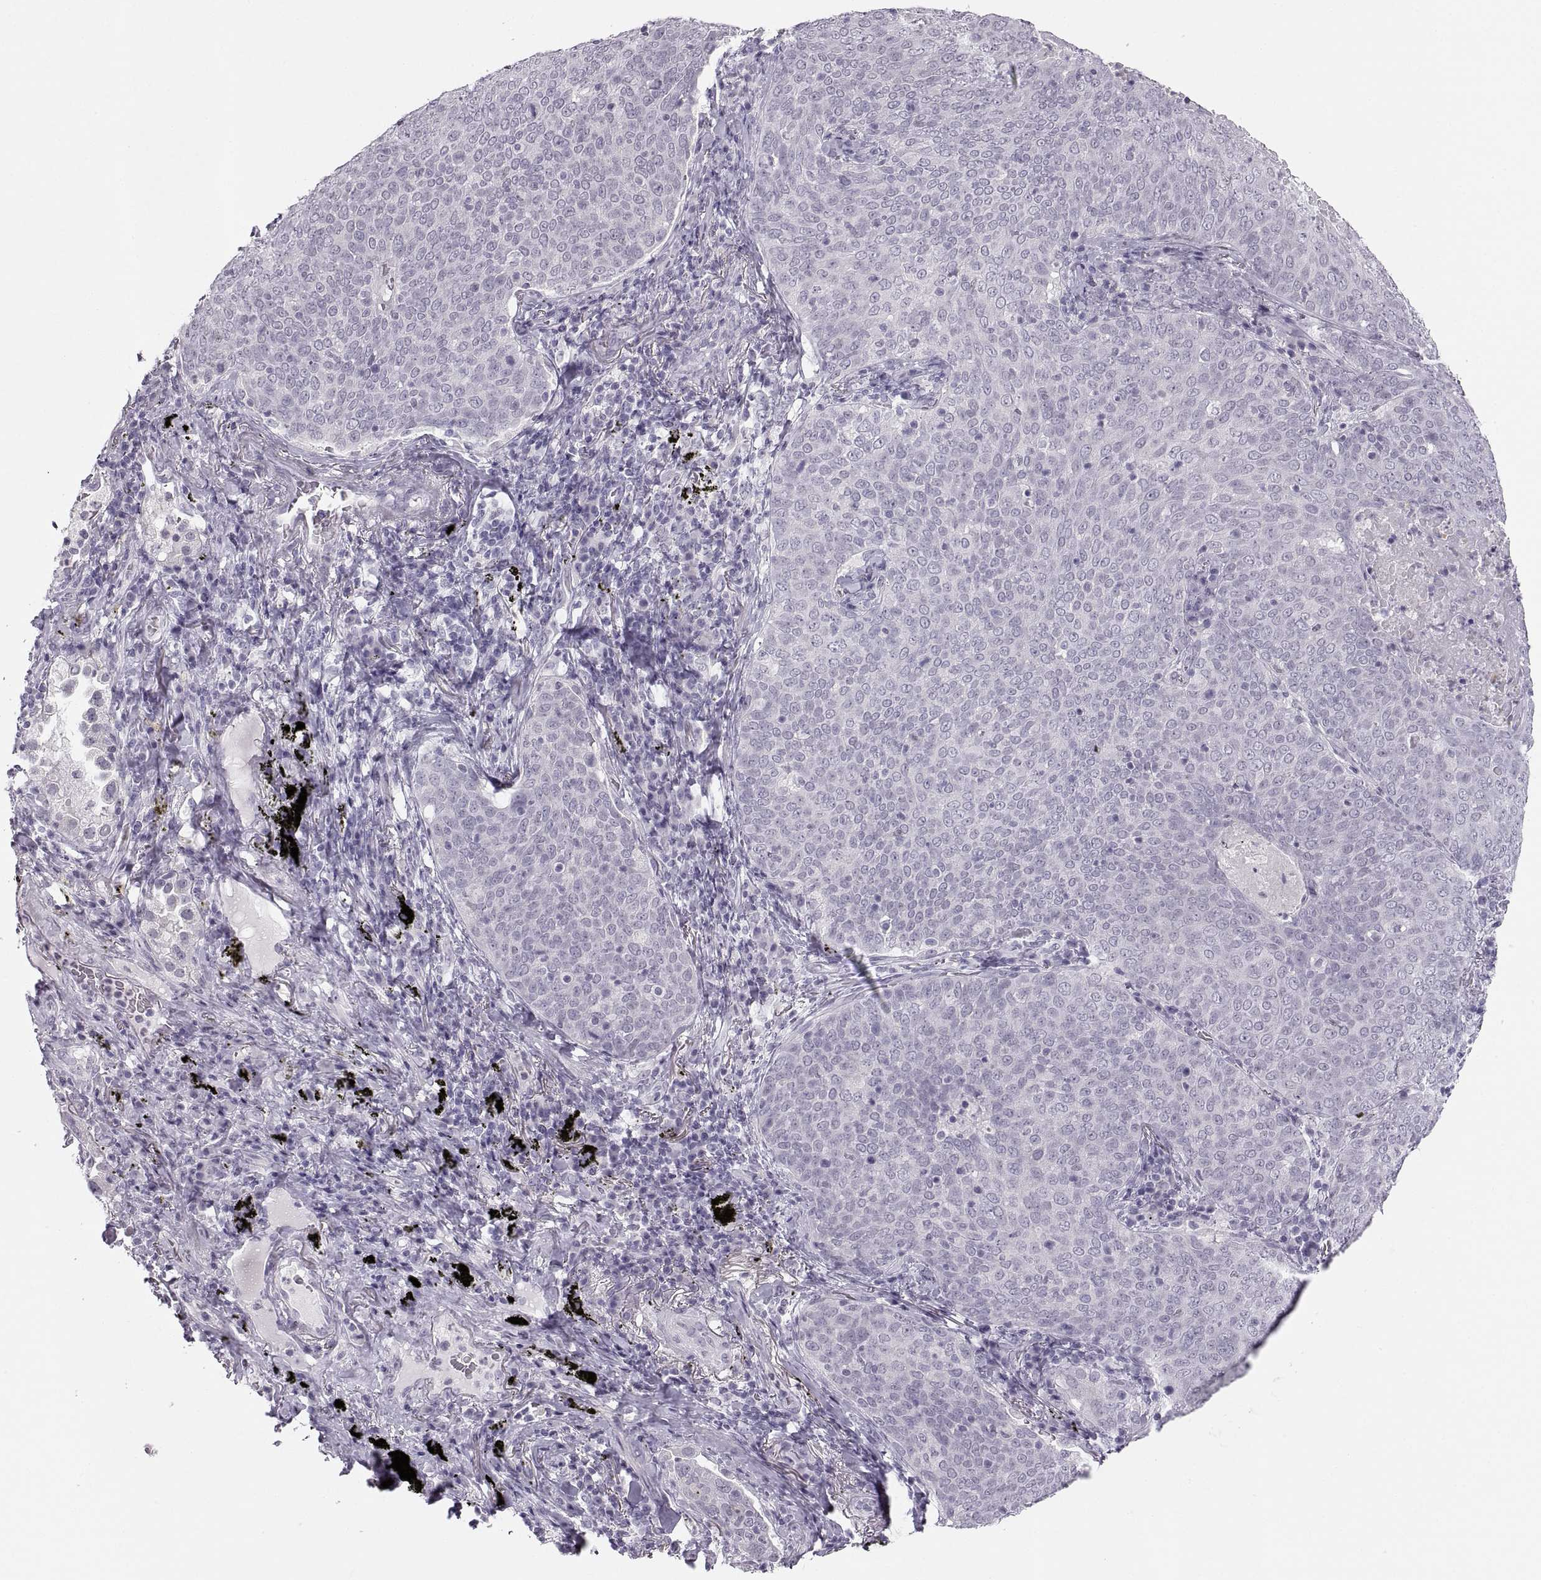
{"staining": {"intensity": "negative", "quantity": "none", "location": "none"}, "tissue": "lung cancer", "cell_type": "Tumor cells", "image_type": "cancer", "snomed": [{"axis": "morphology", "description": "Squamous cell carcinoma, NOS"}, {"axis": "topography", "description": "Lung"}], "caption": "Immunohistochemical staining of squamous cell carcinoma (lung) exhibits no significant positivity in tumor cells. The staining is performed using DAB brown chromogen with nuclei counter-stained in using hematoxylin.", "gene": "C3orf22", "patient": {"sex": "male", "age": 82}}